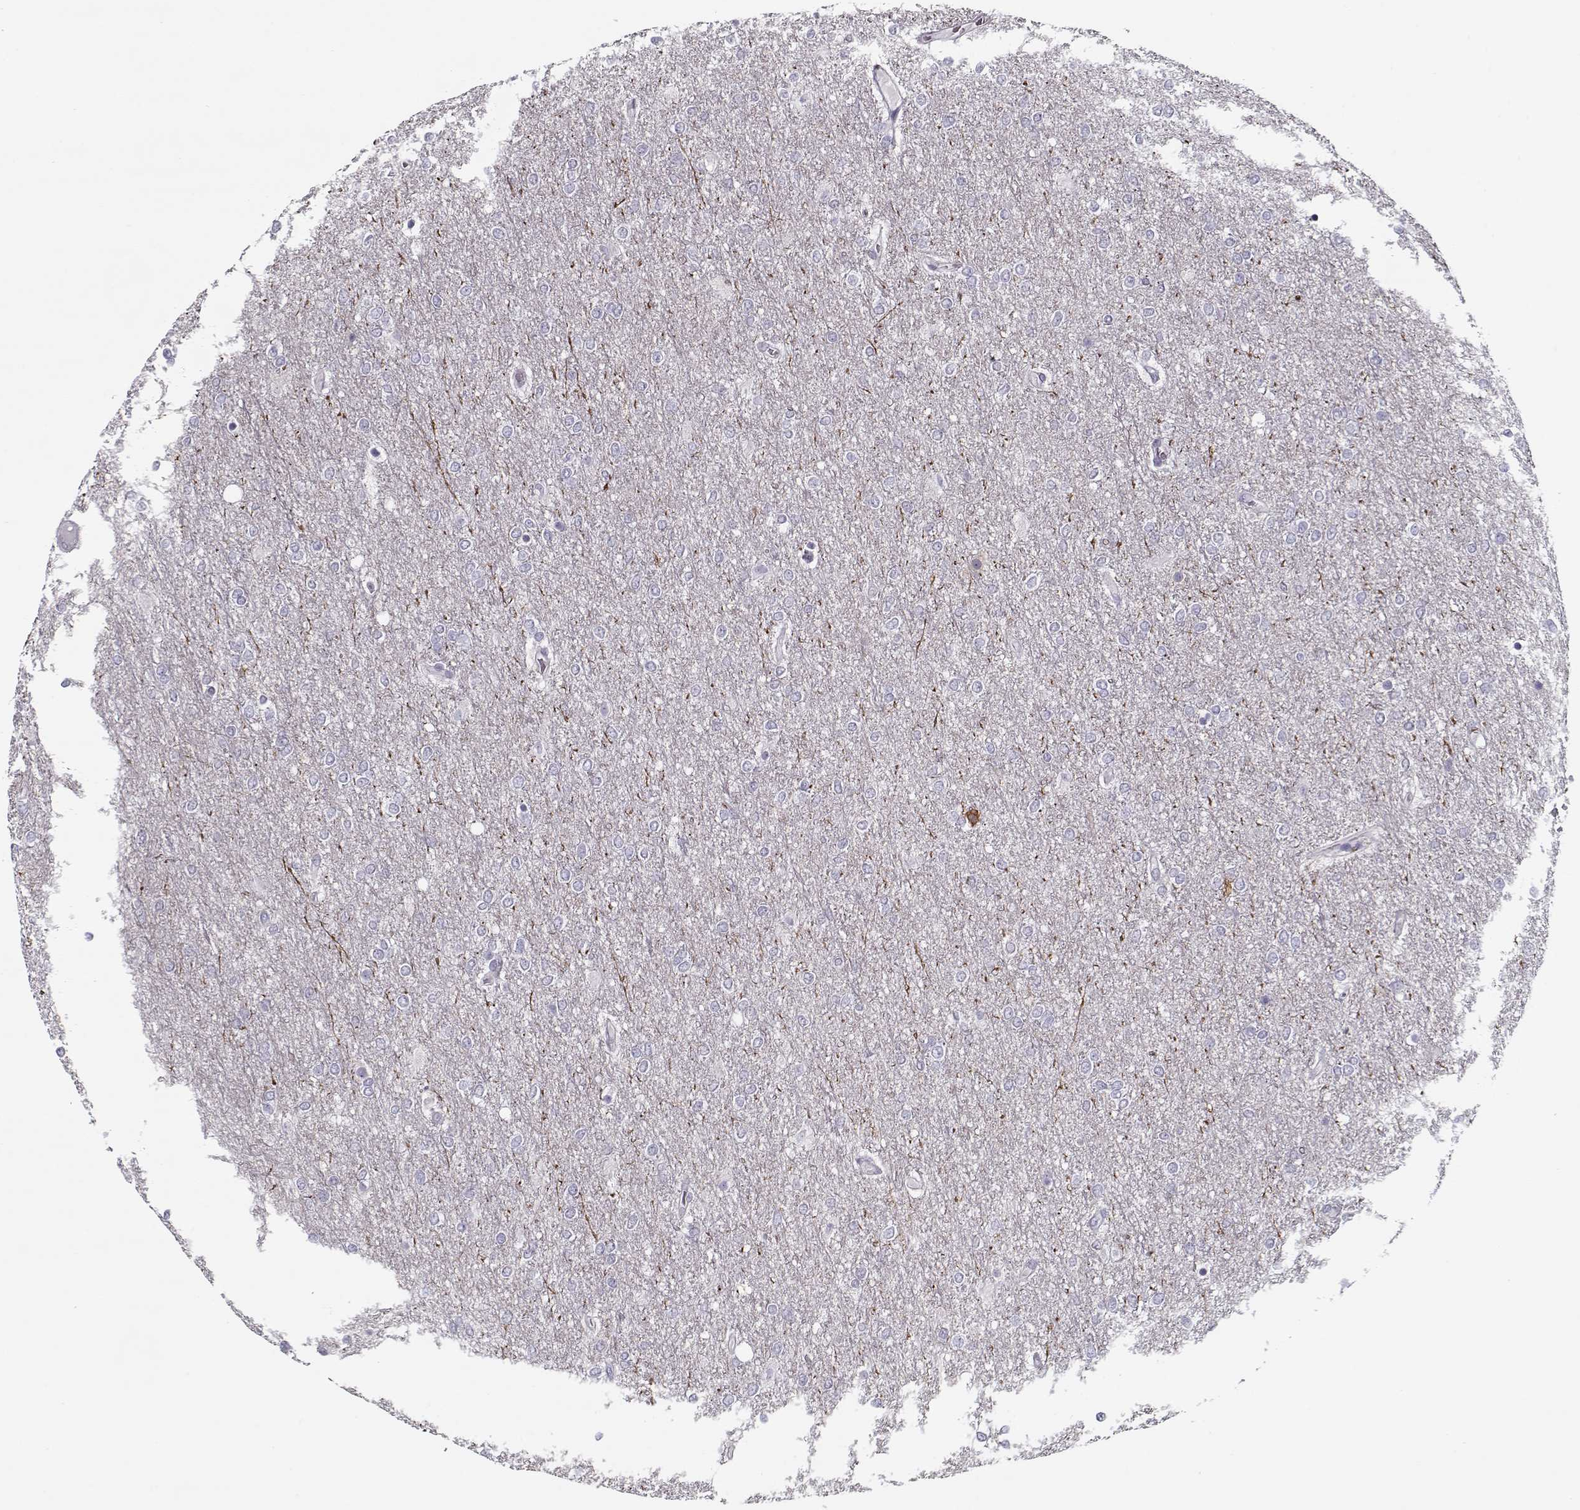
{"staining": {"intensity": "negative", "quantity": "none", "location": "none"}, "tissue": "glioma", "cell_type": "Tumor cells", "image_type": "cancer", "snomed": [{"axis": "morphology", "description": "Glioma, malignant, High grade"}, {"axis": "topography", "description": "Brain"}], "caption": "Protein analysis of malignant glioma (high-grade) shows no significant expression in tumor cells.", "gene": "CCDC136", "patient": {"sex": "female", "age": 61}}